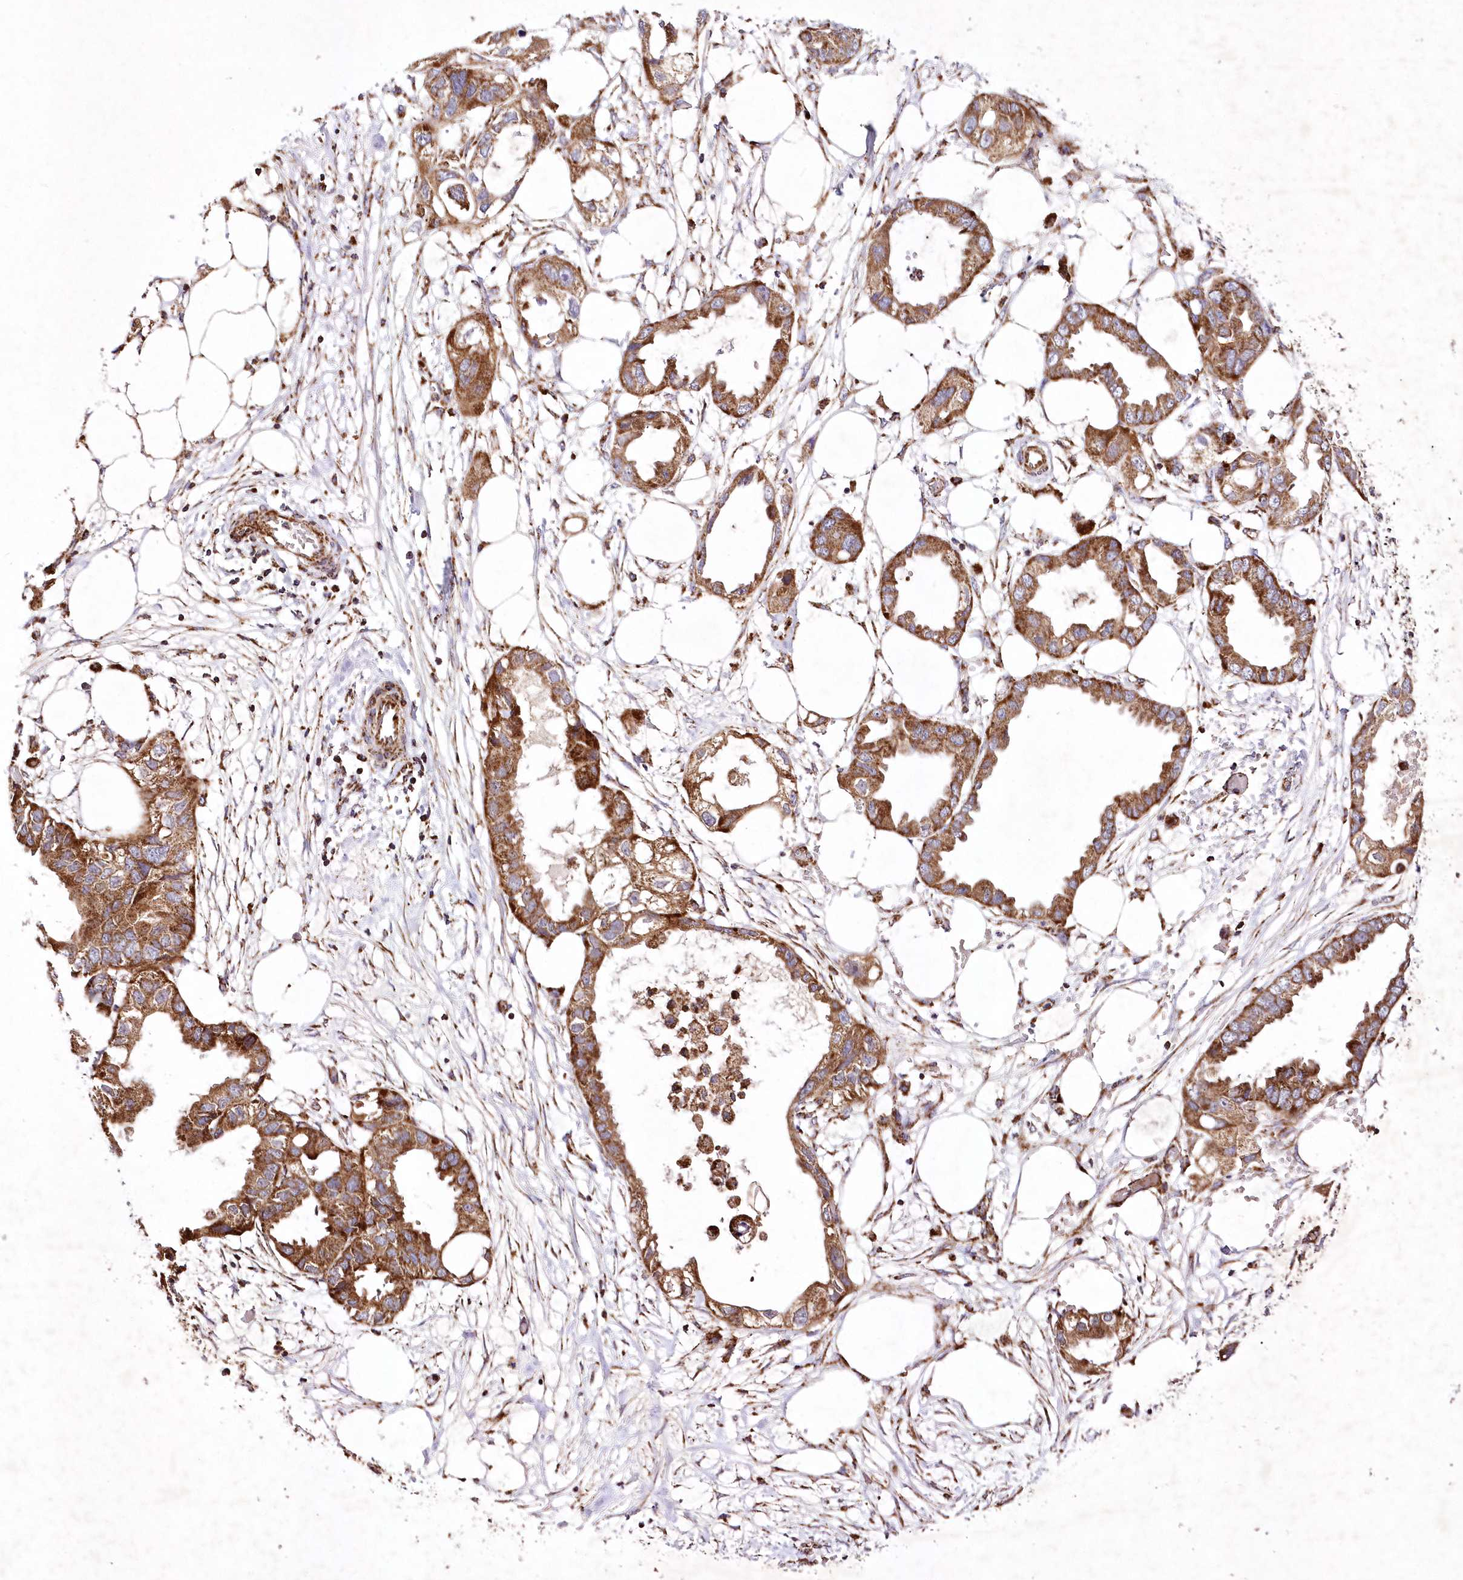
{"staining": {"intensity": "strong", "quantity": ">75%", "location": "cytoplasmic/membranous"}, "tissue": "endometrial cancer", "cell_type": "Tumor cells", "image_type": "cancer", "snomed": [{"axis": "morphology", "description": "Adenocarcinoma, NOS"}, {"axis": "morphology", "description": "Adenocarcinoma, metastatic, NOS"}, {"axis": "topography", "description": "Adipose tissue"}, {"axis": "topography", "description": "Endometrium"}], "caption": "Adenocarcinoma (endometrial) was stained to show a protein in brown. There is high levels of strong cytoplasmic/membranous staining in approximately >75% of tumor cells. The staining is performed using DAB brown chromogen to label protein expression. The nuclei are counter-stained blue using hematoxylin.", "gene": "ASNSD1", "patient": {"sex": "female", "age": 67}}